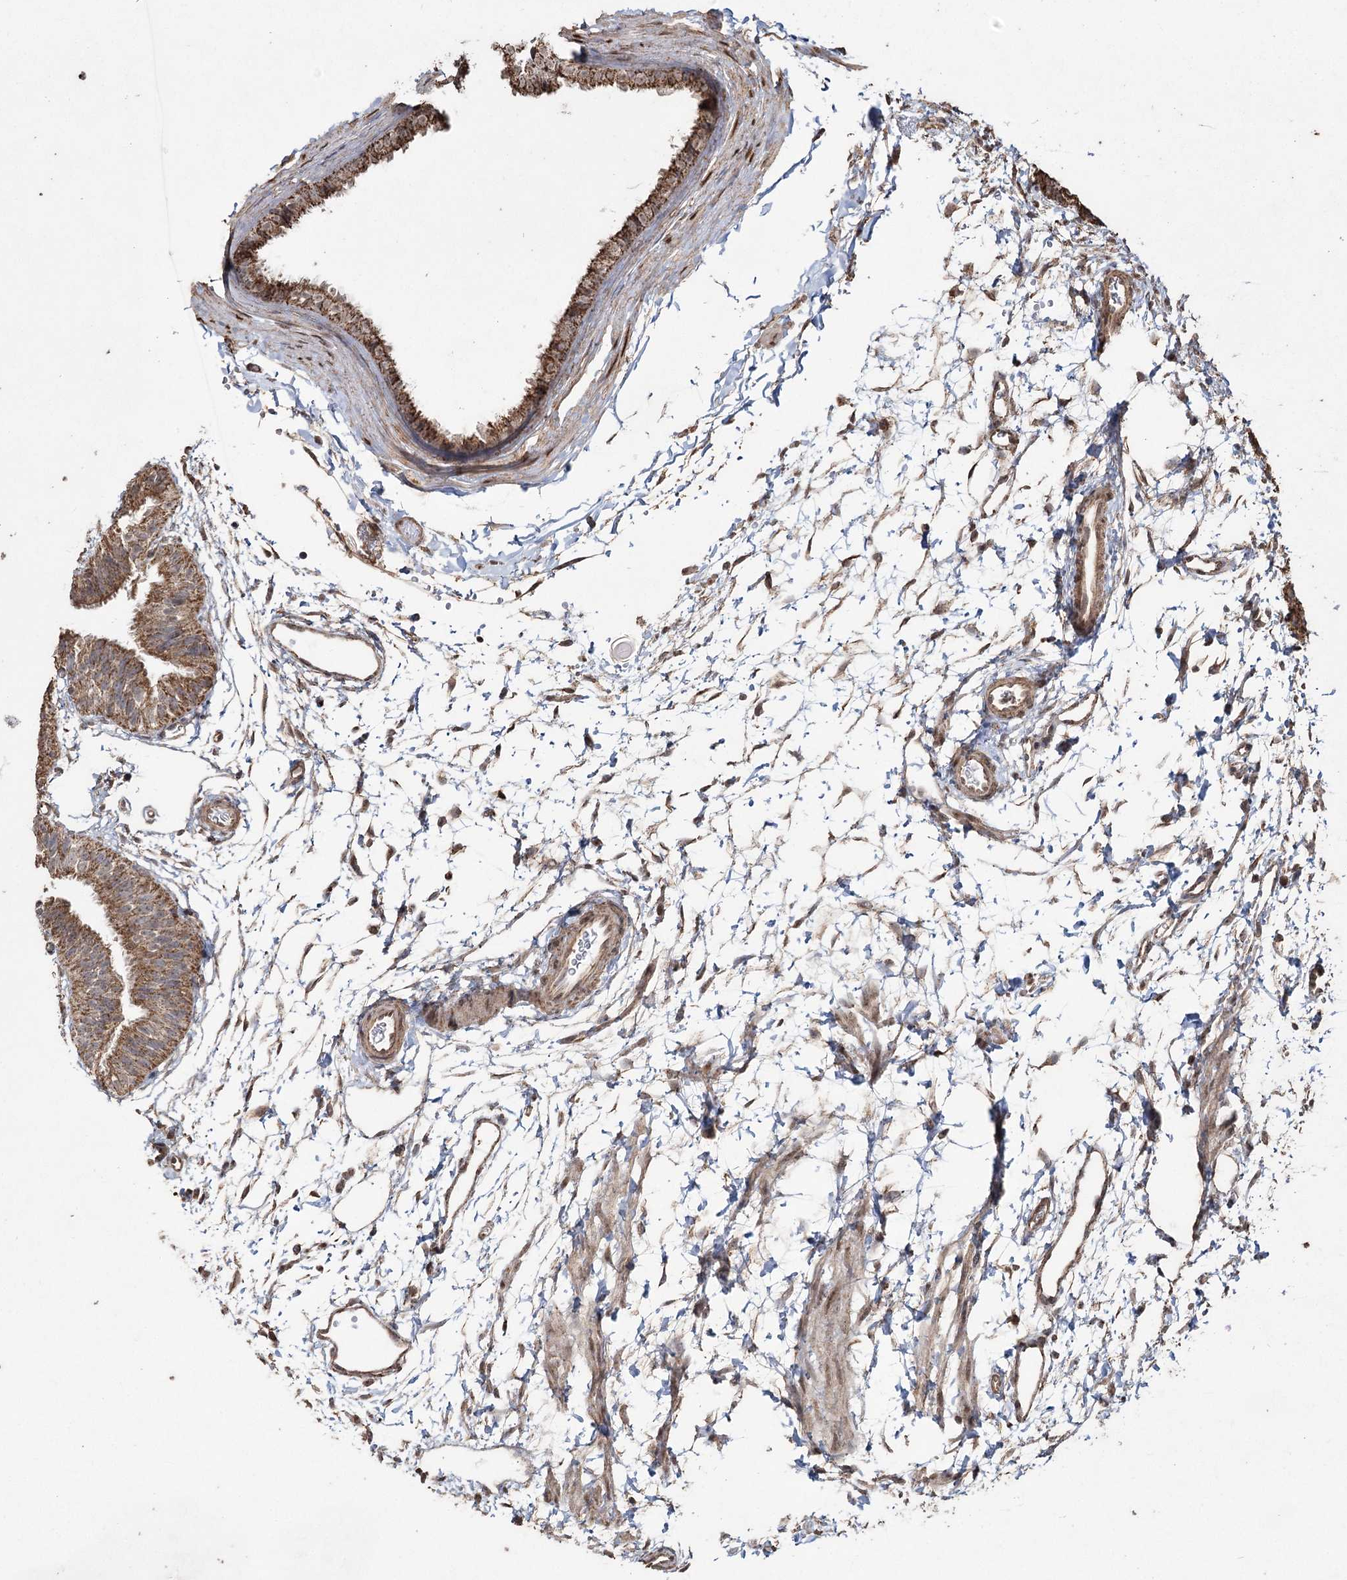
{"staining": {"intensity": "moderate", "quantity": ">75%", "location": "cytoplasmic/membranous"}, "tissue": "fallopian tube", "cell_type": "Glandular cells", "image_type": "normal", "snomed": [{"axis": "morphology", "description": "Normal tissue, NOS"}, {"axis": "topography", "description": "Fallopian tube"}], "caption": "The micrograph reveals immunohistochemical staining of benign fallopian tube. There is moderate cytoplasmic/membranous staining is identified in approximately >75% of glandular cells. The staining was performed using DAB (3,3'-diaminobenzidine), with brown indicating positive protein expression. Nuclei are stained blue with hematoxylin.", "gene": "SLF2", "patient": {"sex": "female", "age": 35}}